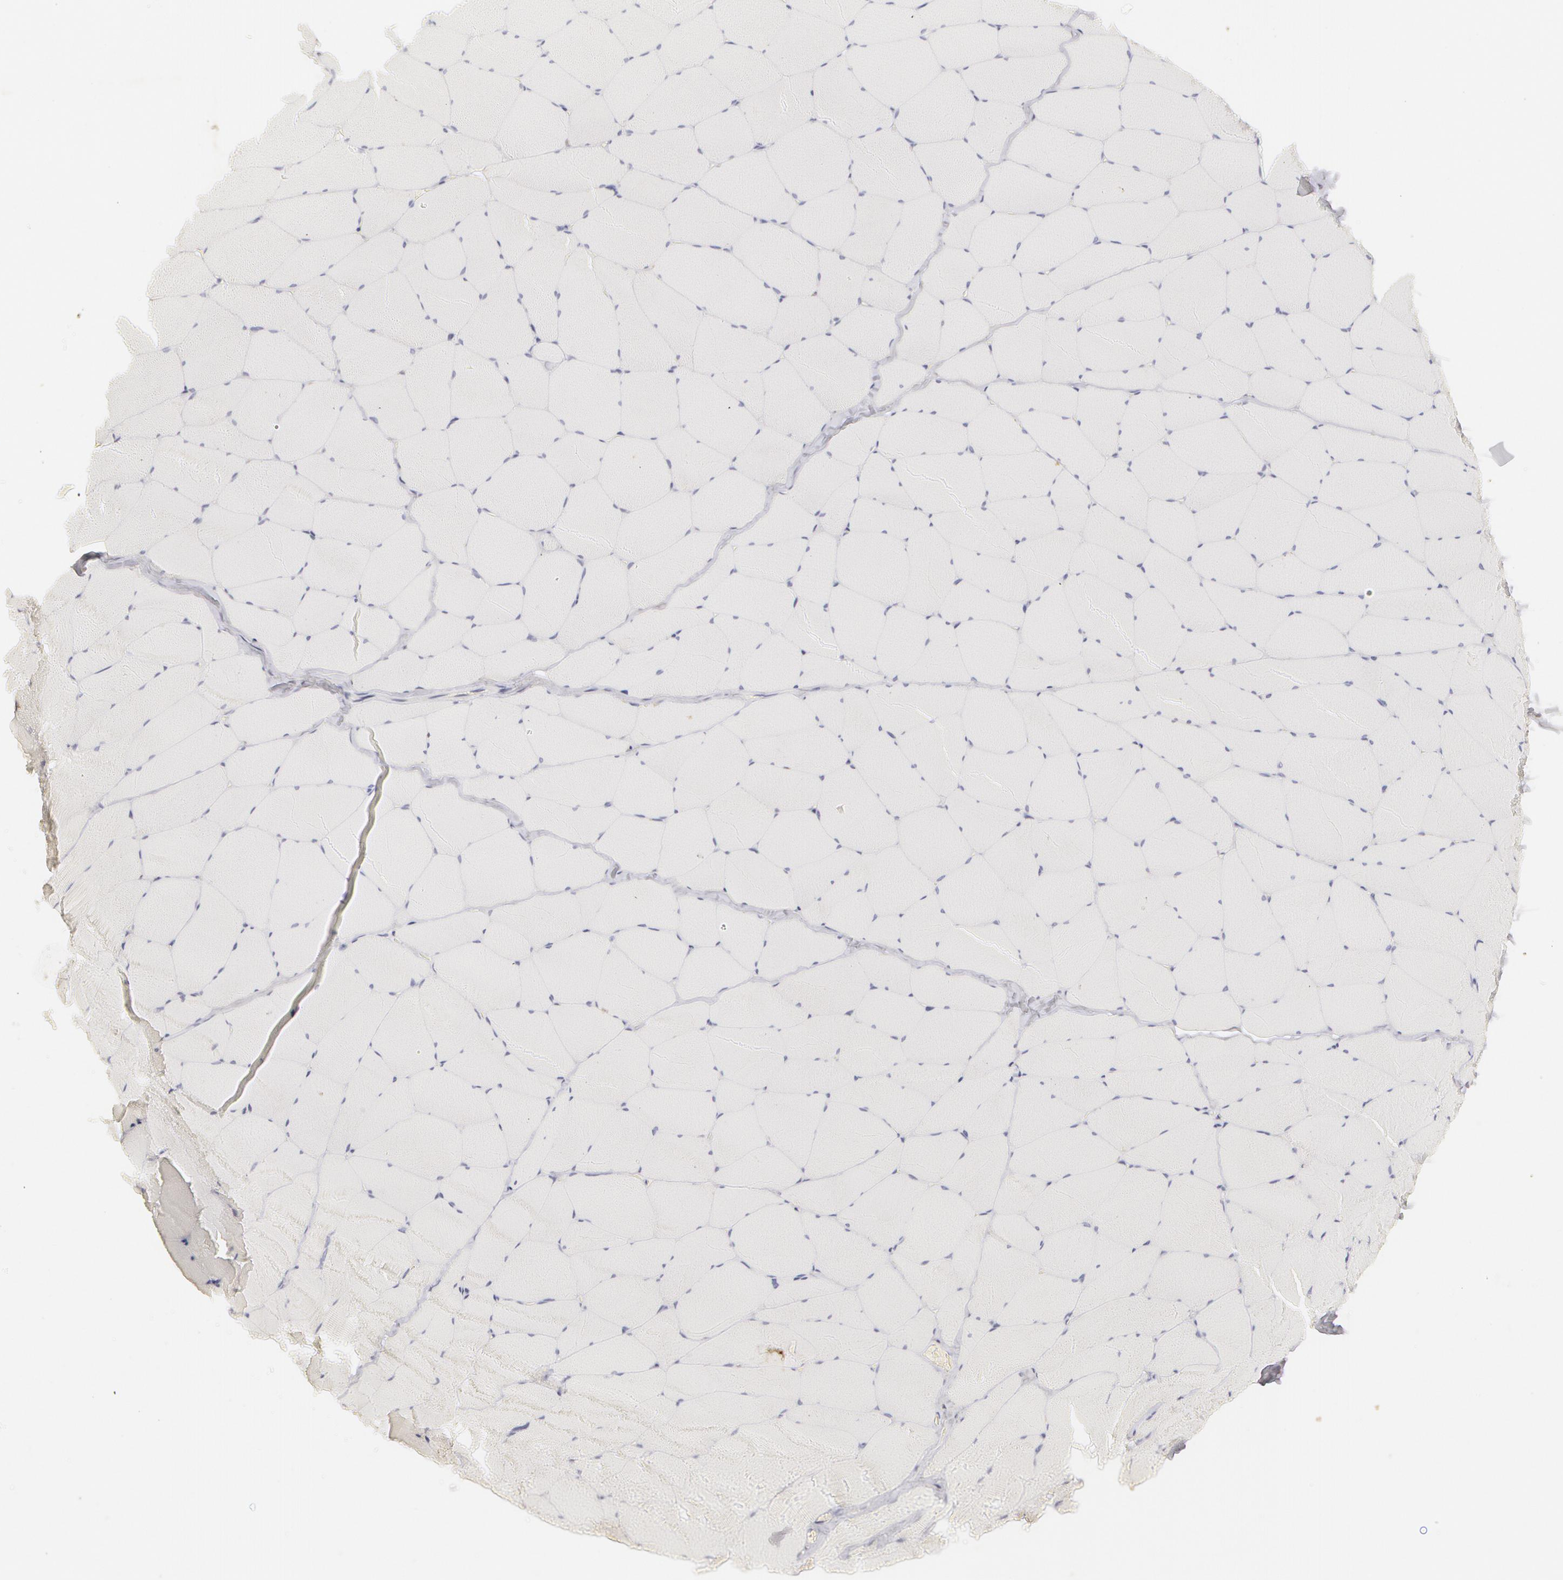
{"staining": {"intensity": "negative", "quantity": "none", "location": "none"}, "tissue": "skeletal muscle", "cell_type": "Myocytes", "image_type": "normal", "snomed": [{"axis": "morphology", "description": "Normal tissue, NOS"}, {"axis": "topography", "description": "Skeletal muscle"}, {"axis": "topography", "description": "Salivary gland"}], "caption": "Photomicrograph shows no protein positivity in myocytes of benign skeletal muscle. (DAB (3,3'-diaminobenzidine) immunohistochemistry with hematoxylin counter stain).", "gene": "ABCB1", "patient": {"sex": "male", "age": 62}}